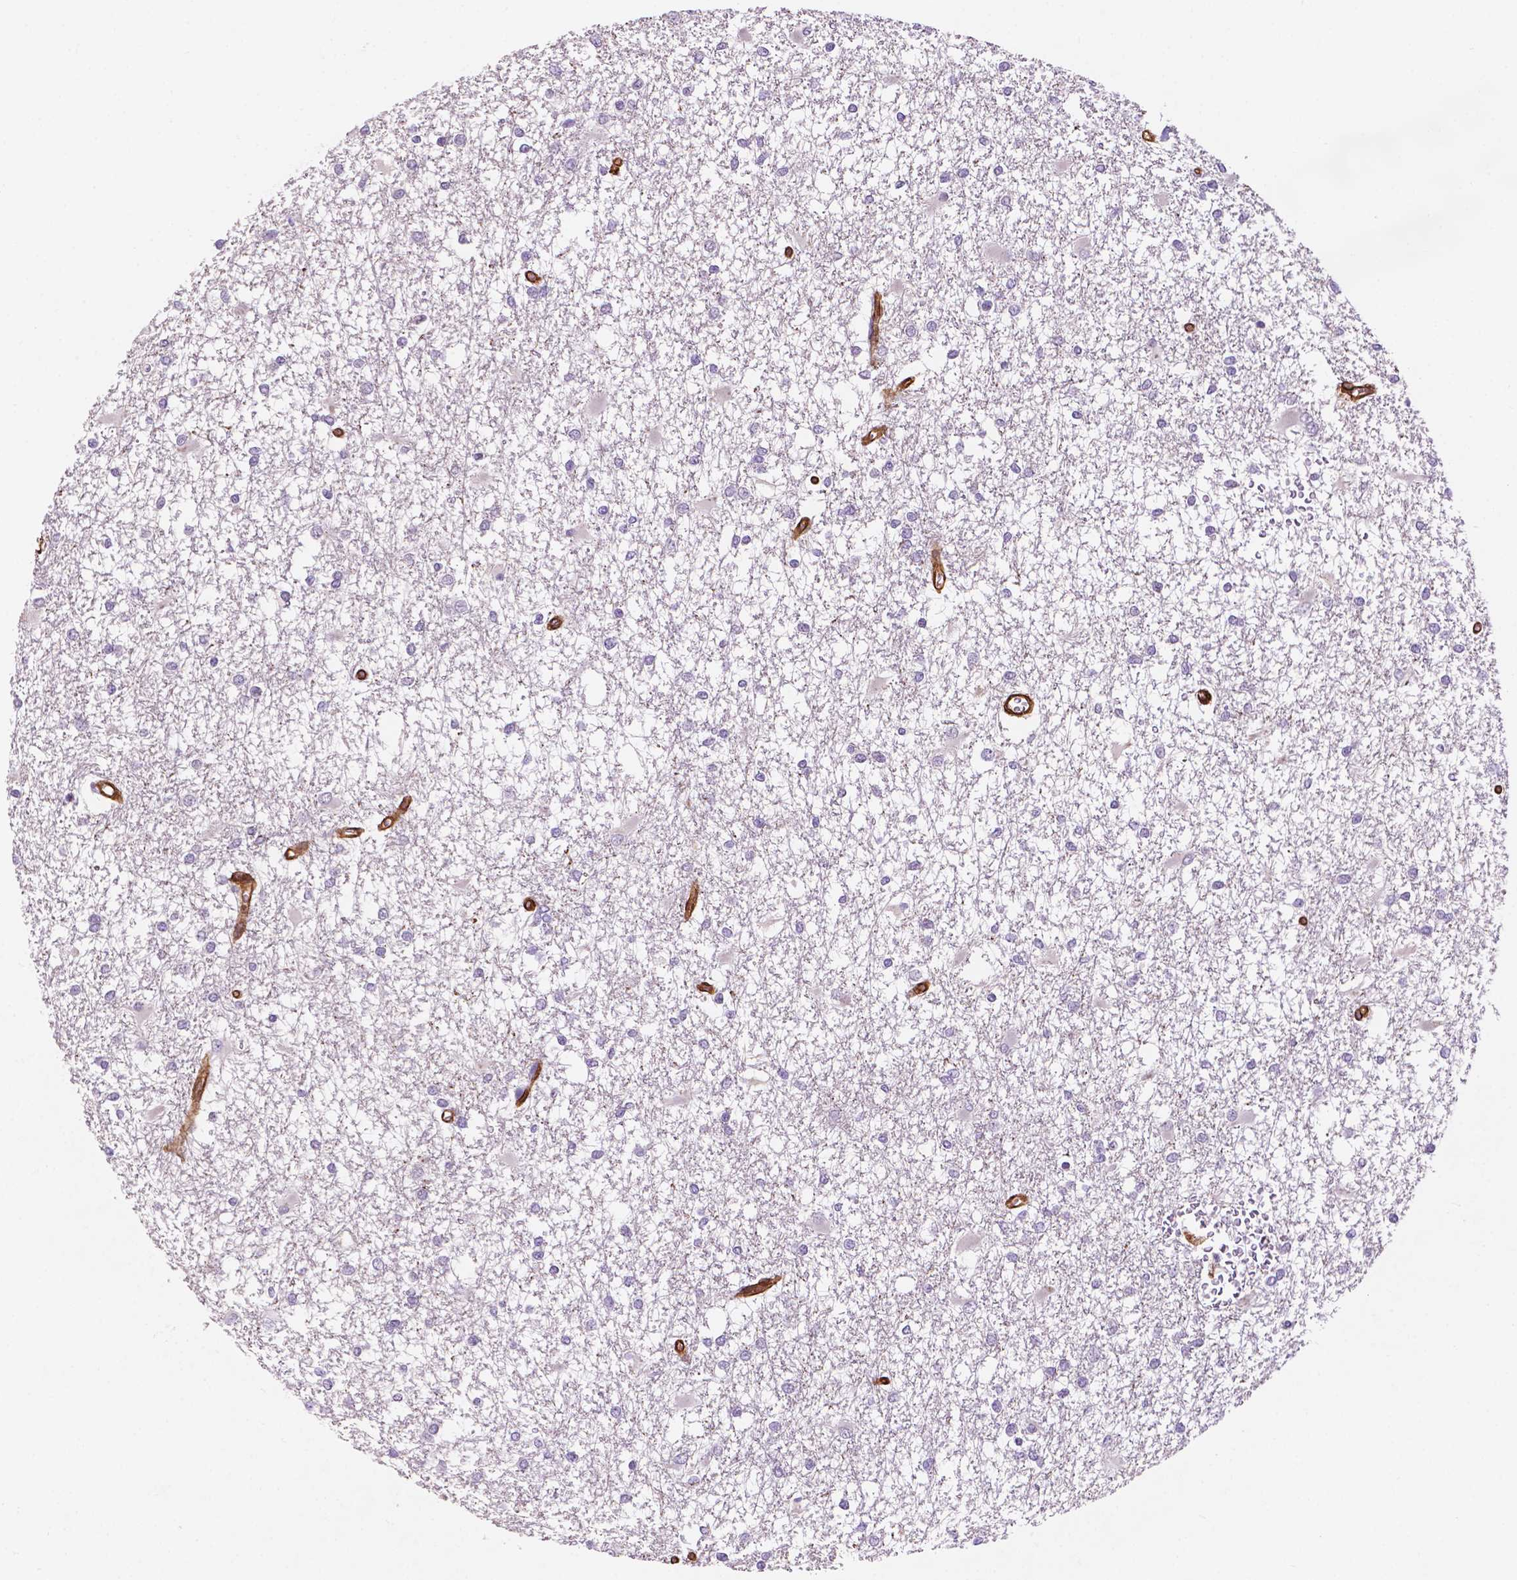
{"staining": {"intensity": "negative", "quantity": "none", "location": "none"}, "tissue": "glioma", "cell_type": "Tumor cells", "image_type": "cancer", "snomed": [{"axis": "morphology", "description": "Glioma, malignant, High grade"}, {"axis": "topography", "description": "Cerebral cortex"}], "caption": "An image of glioma stained for a protein shows no brown staining in tumor cells.", "gene": "EGFL8", "patient": {"sex": "male", "age": 79}}